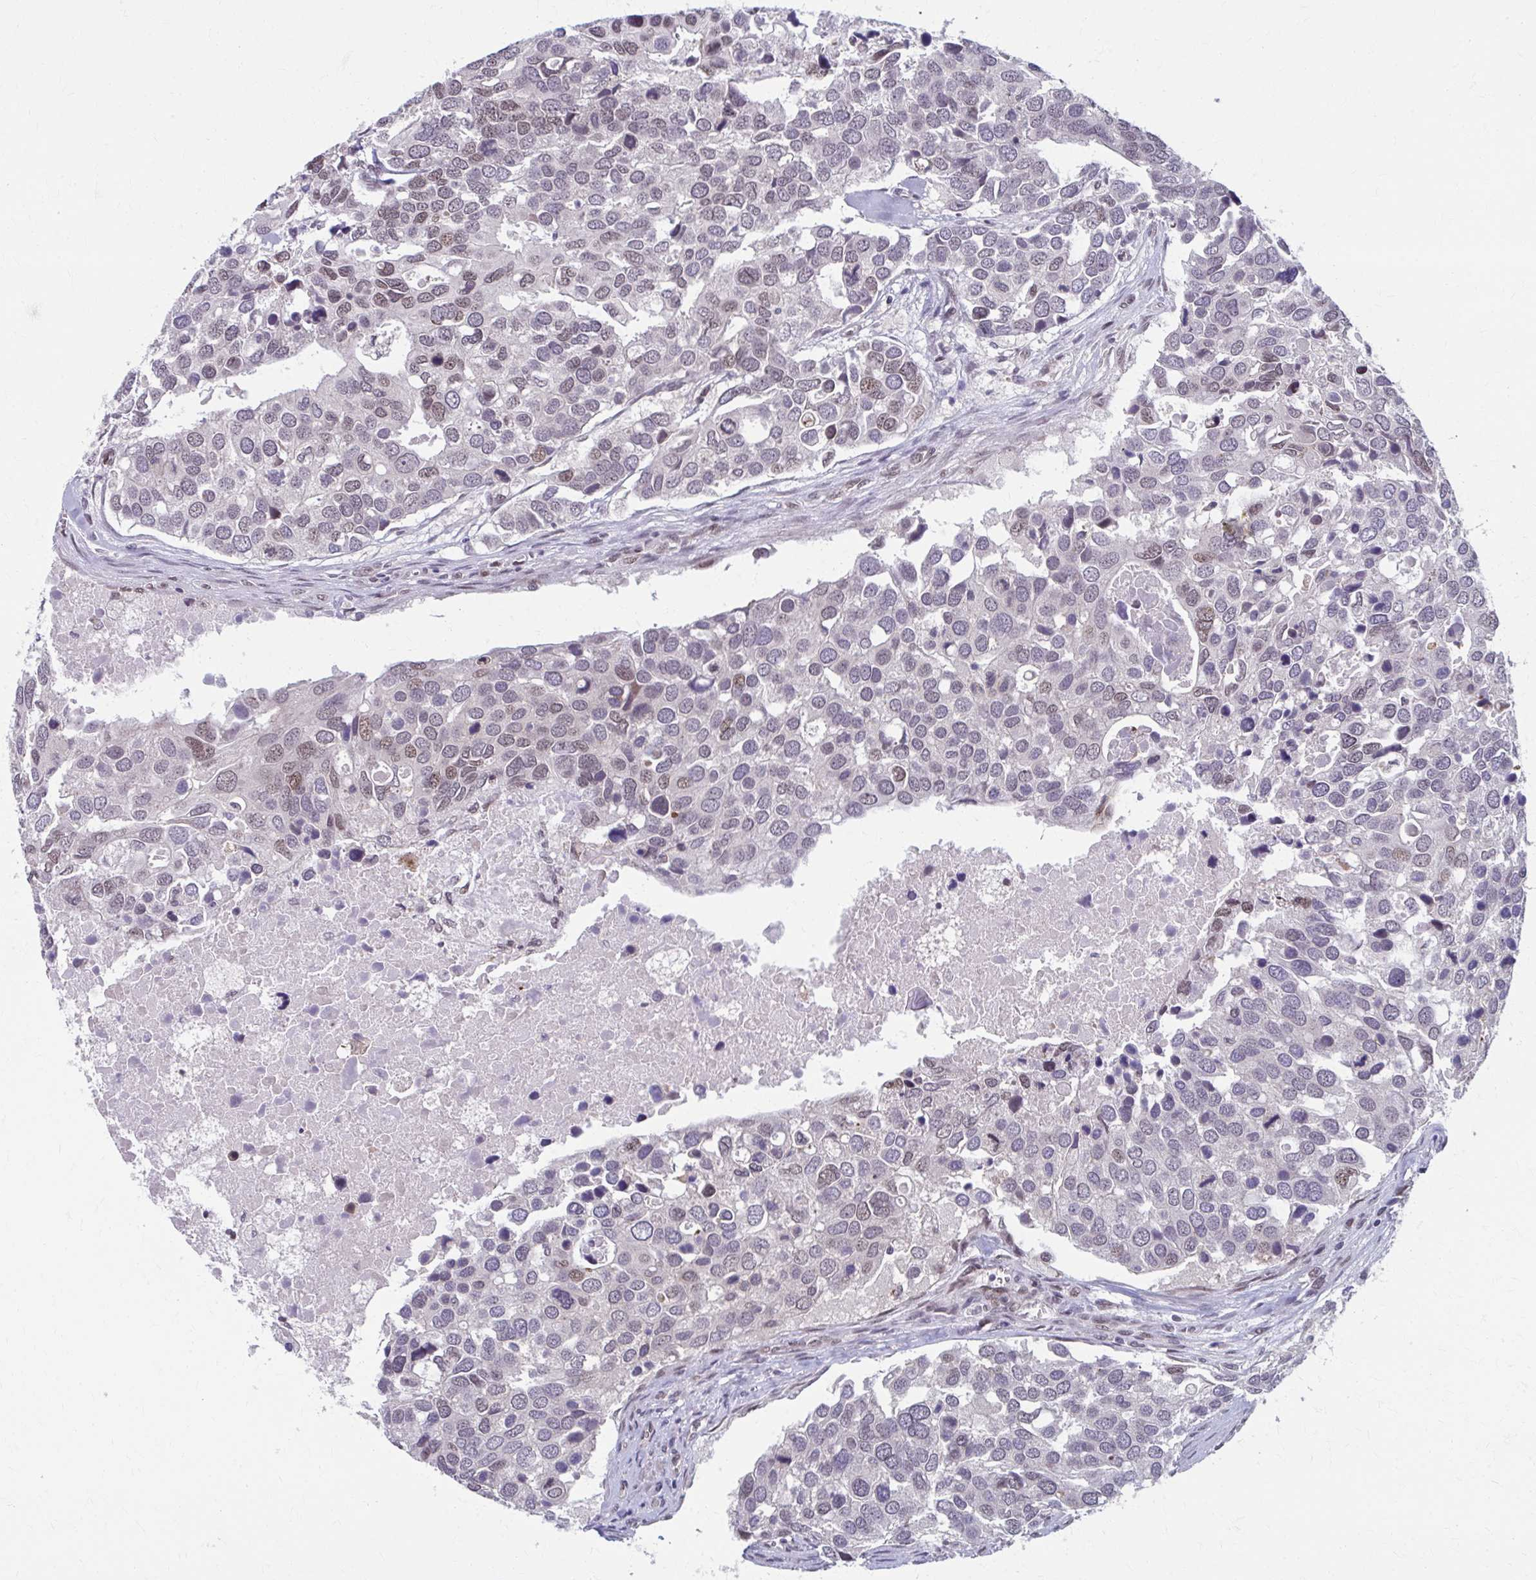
{"staining": {"intensity": "weak", "quantity": "<25%", "location": "nuclear"}, "tissue": "breast cancer", "cell_type": "Tumor cells", "image_type": "cancer", "snomed": [{"axis": "morphology", "description": "Duct carcinoma"}, {"axis": "topography", "description": "Breast"}], "caption": "DAB immunohistochemical staining of human breast cancer (intraductal carcinoma) displays no significant positivity in tumor cells. The staining was performed using DAB to visualize the protein expression in brown, while the nuclei were stained in blue with hematoxylin (Magnification: 20x).", "gene": "SETBP1", "patient": {"sex": "female", "age": 83}}